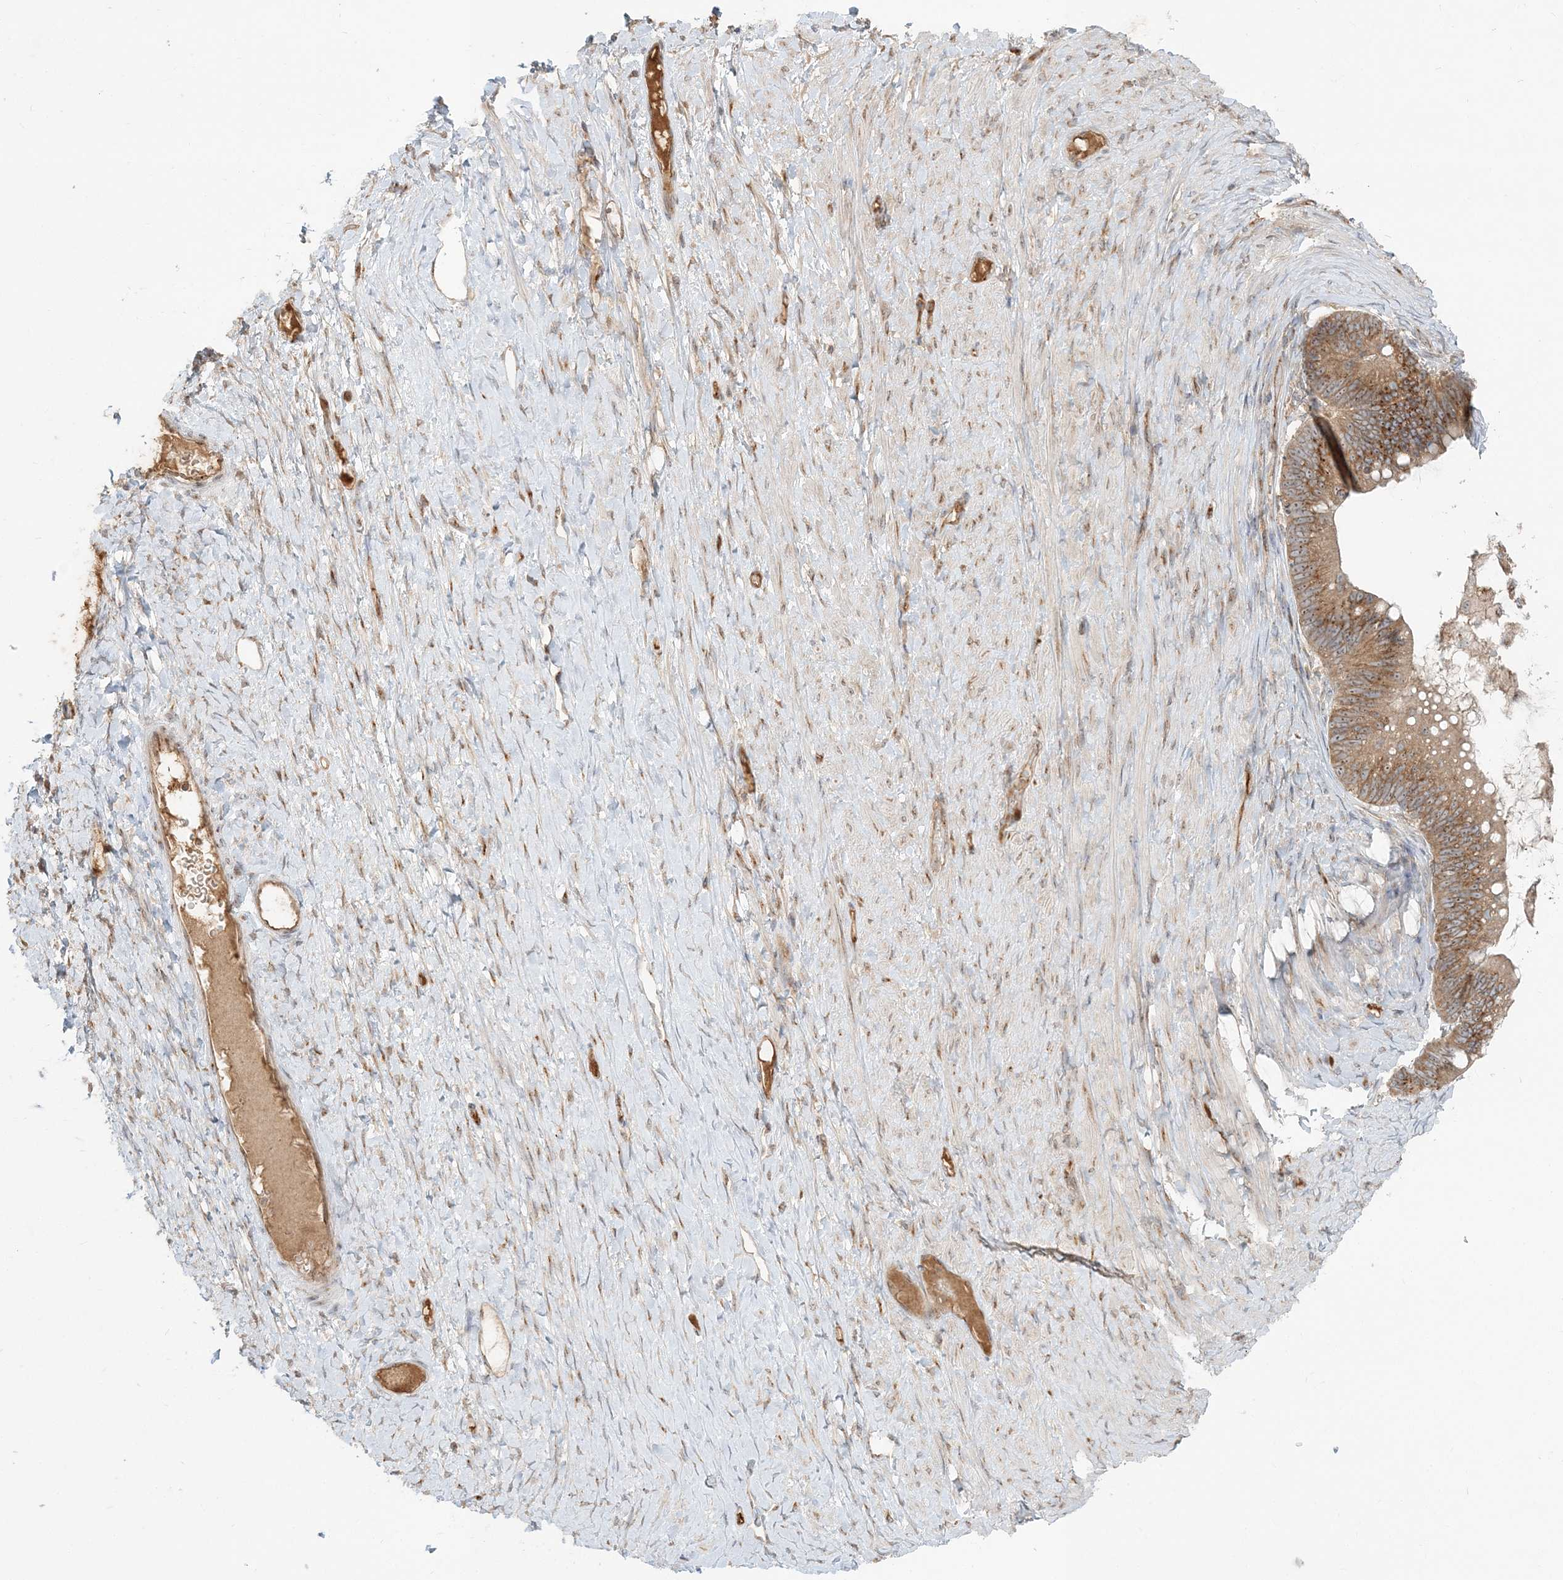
{"staining": {"intensity": "moderate", "quantity": ">75%", "location": "cytoplasmic/membranous"}, "tissue": "ovarian cancer", "cell_type": "Tumor cells", "image_type": "cancer", "snomed": [{"axis": "morphology", "description": "Cystadenocarcinoma, mucinous, NOS"}, {"axis": "topography", "description": "Ovary"}], "caption": "Immunohistochemistry (IHC) of ovarian cancer exhibits medium levels of moderate cytoplasmic/membranous expression in approximately >75% of tumor cells.", "gene": "AP1AR", "patient": {"sex": "female", "age": 61}}